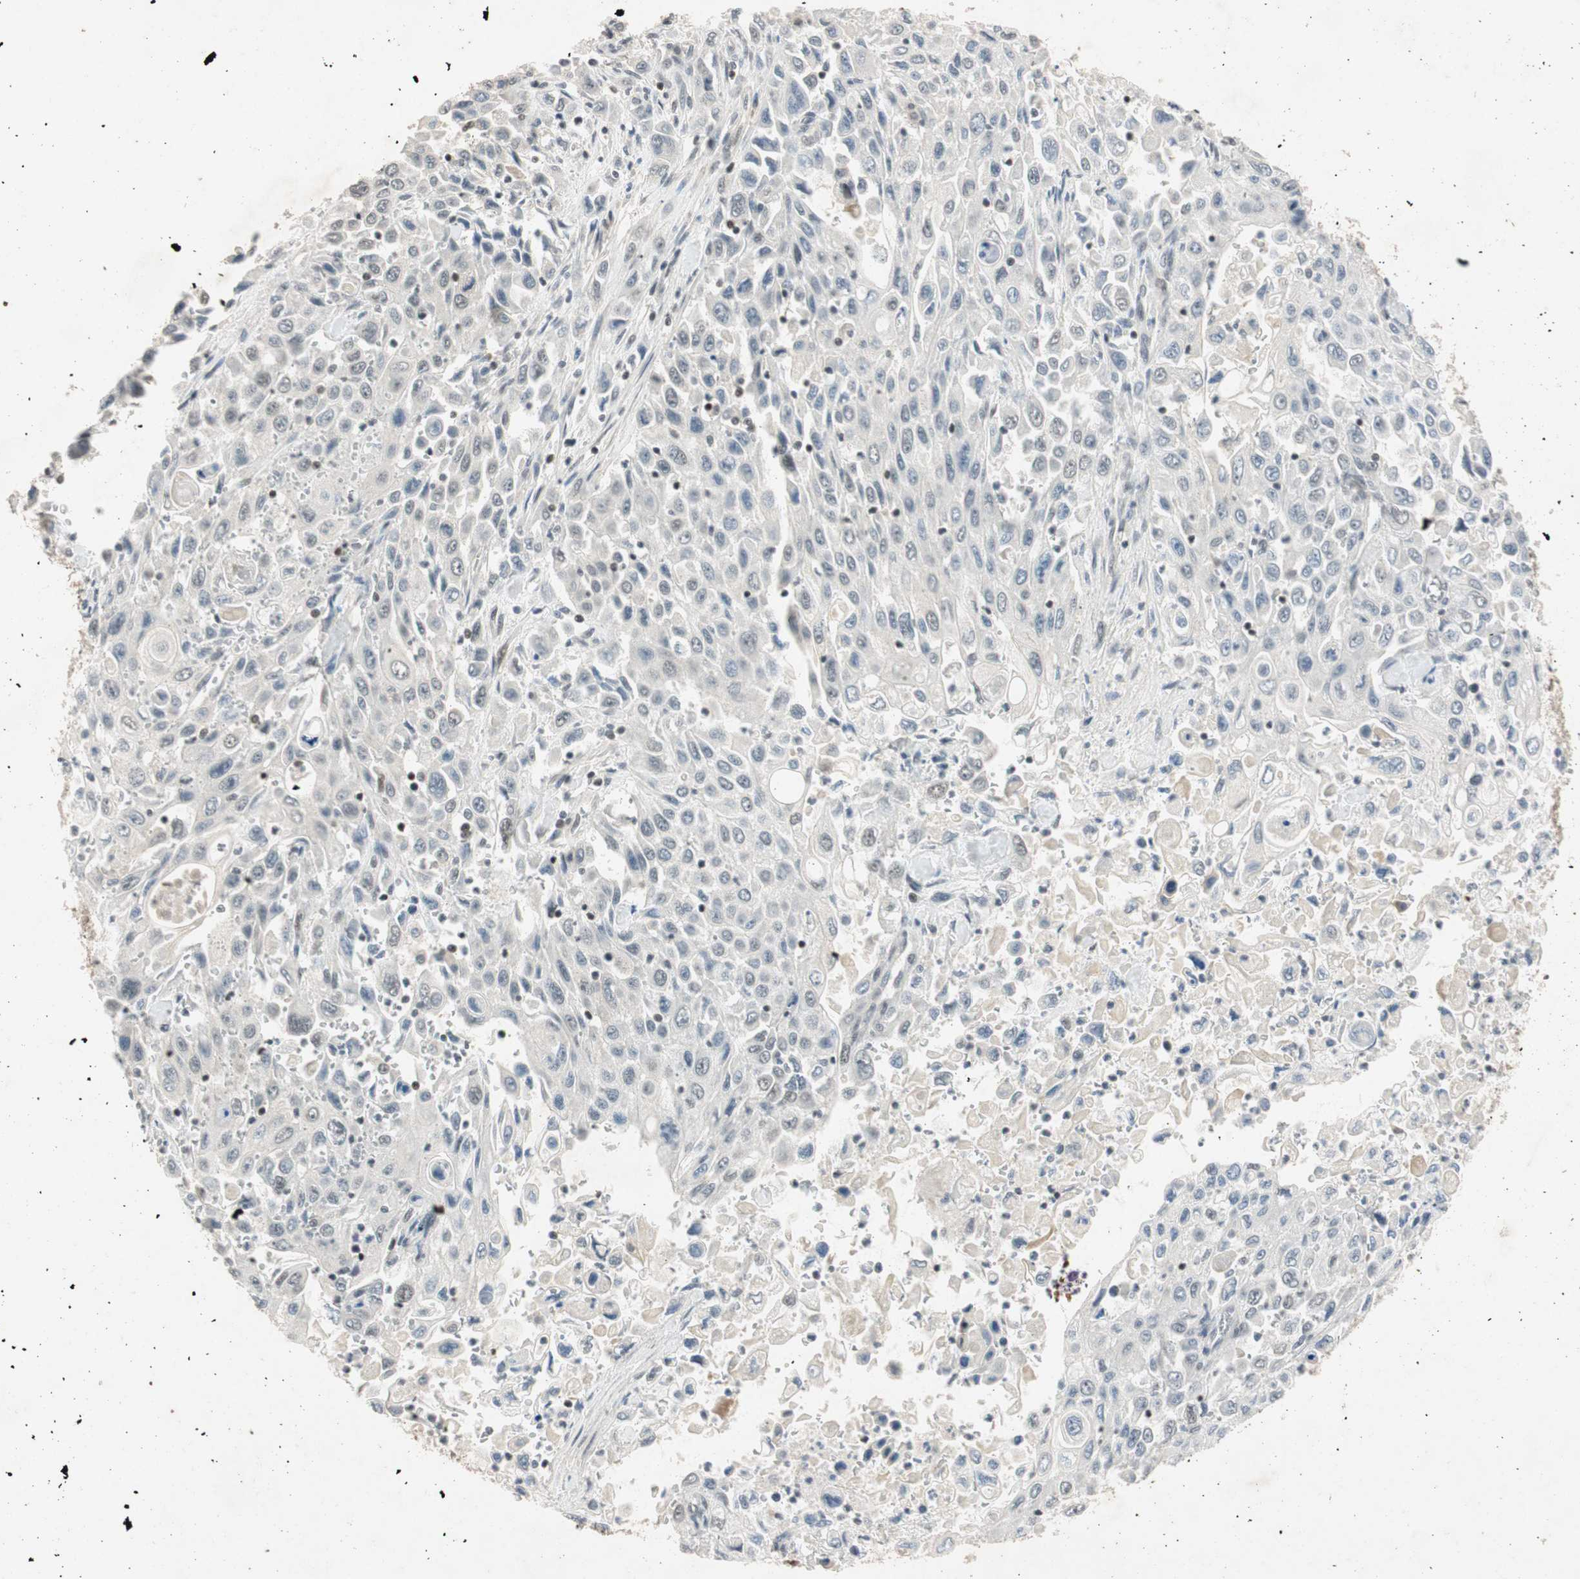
{"staining": {"intensity": "negative", "quantity": "none", "location": "none"}, "tissue": "pancreatic cancer", "cell_type": "Tumor cells", "image_type": "cancer", "snomed": [{"axis": "morphology", "description": "Adenocarcinoma, NOS"}, {"axis": "topography", "description": "Pancreas"}], "caption": "Tumor cells show no significant protein positivity in pancreatic adenocarcinoma.", "gene": "NCBP3", "patient": {"sex": "male", "age": 70}}